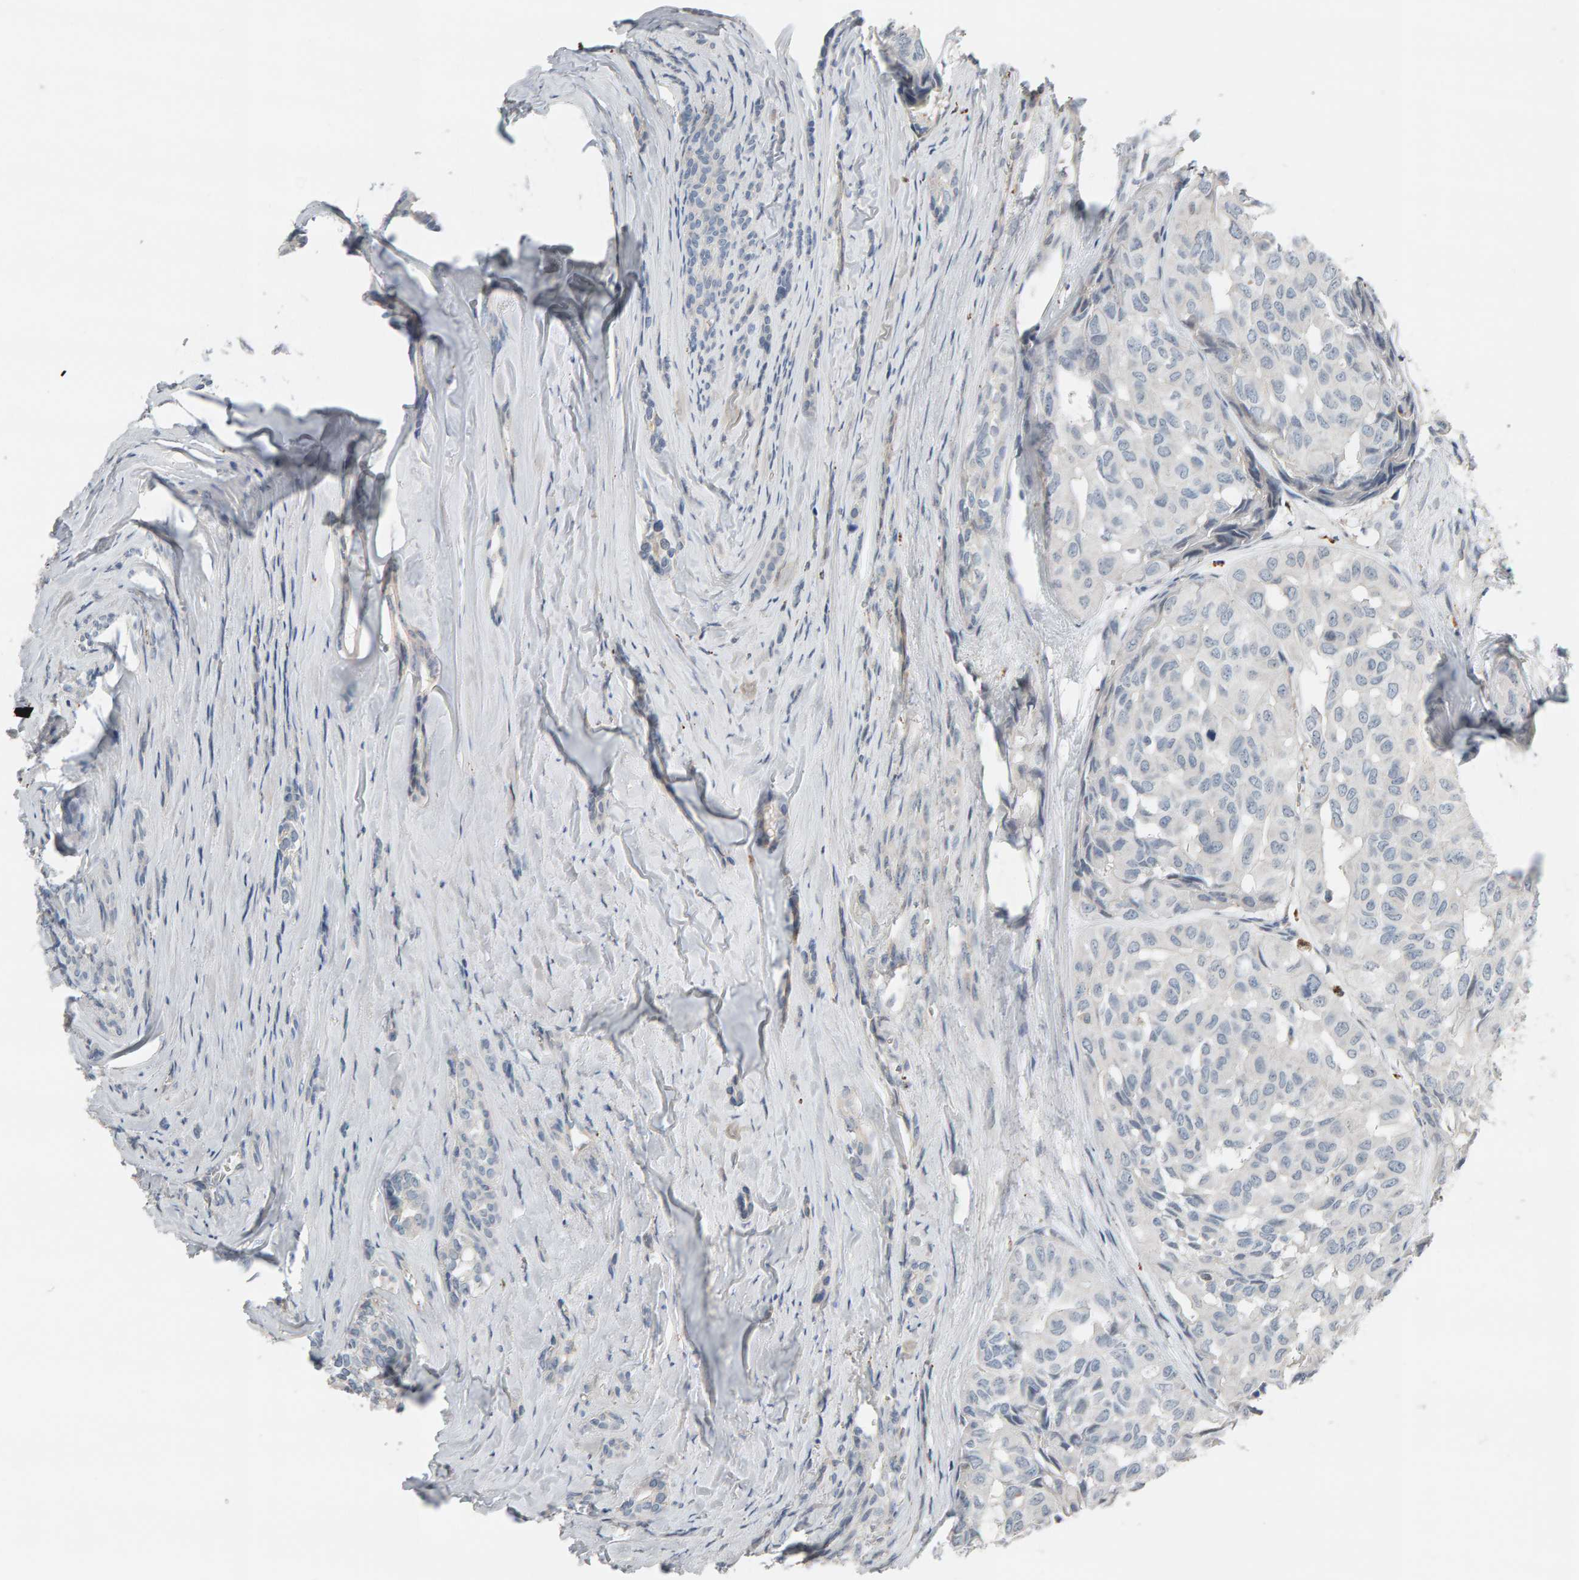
{"staining": {"intensity": "negative", "quantity": "none", "location": "none"}, "tissue": "head and neck cancer", "cell_type": "Tumor cells", "image_type": "cancer", "snomed": [{"axis": "morphology", "description": "Adenocarcinoma, NOS"}, {"axis": "topography", "description": "Salivary gland, NOS"}, {"axis": "topography", "description": "Head-Neck"}], "caption": "There is no significant positivity in tumor cells of head and neck cancer. (Brightfield microscopy of DAB immunohistochemistry at high magnification).", "gene": "IPPK", "patient": {"sex": "female", "age": 76}}